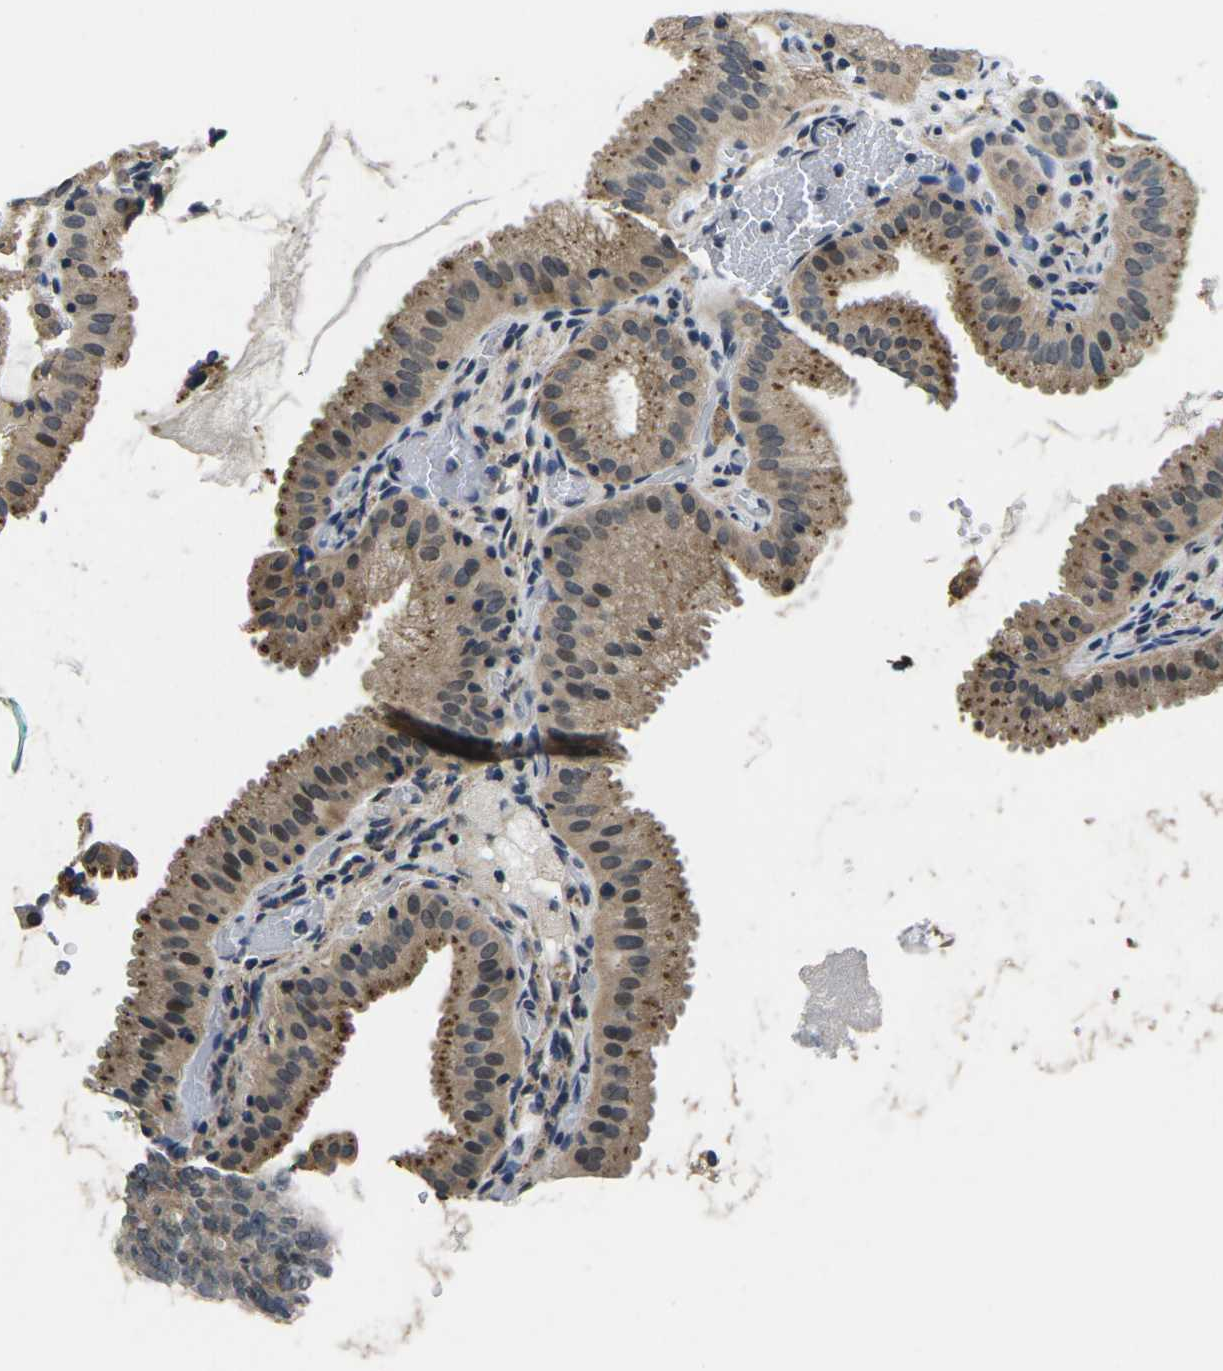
{"staining": {"intensity": "moderate", "quantity": ">75%", "location": "cytoplasmic/membranous,nuclear"}, "tissue": "gallbladder", "cell_type": "Glandular cells", "image_type": "normal", "snomed": [{"axis": "morphology", "description": "Normal tissue, NOS"}, {"axis": "topography", "description": "Gallbladder"}], "caption": "Immunohistochemical staining of unremarkable human gallbladder displays medium levels of moderate cytoplasmic/membranous,nuclear expression in about >75% of glandular cells. (brown staining indicates protein expression, while blue staining denotes nuclei).", "gene": "SNX10", "patient": {"sex": "male", "age": 54}}